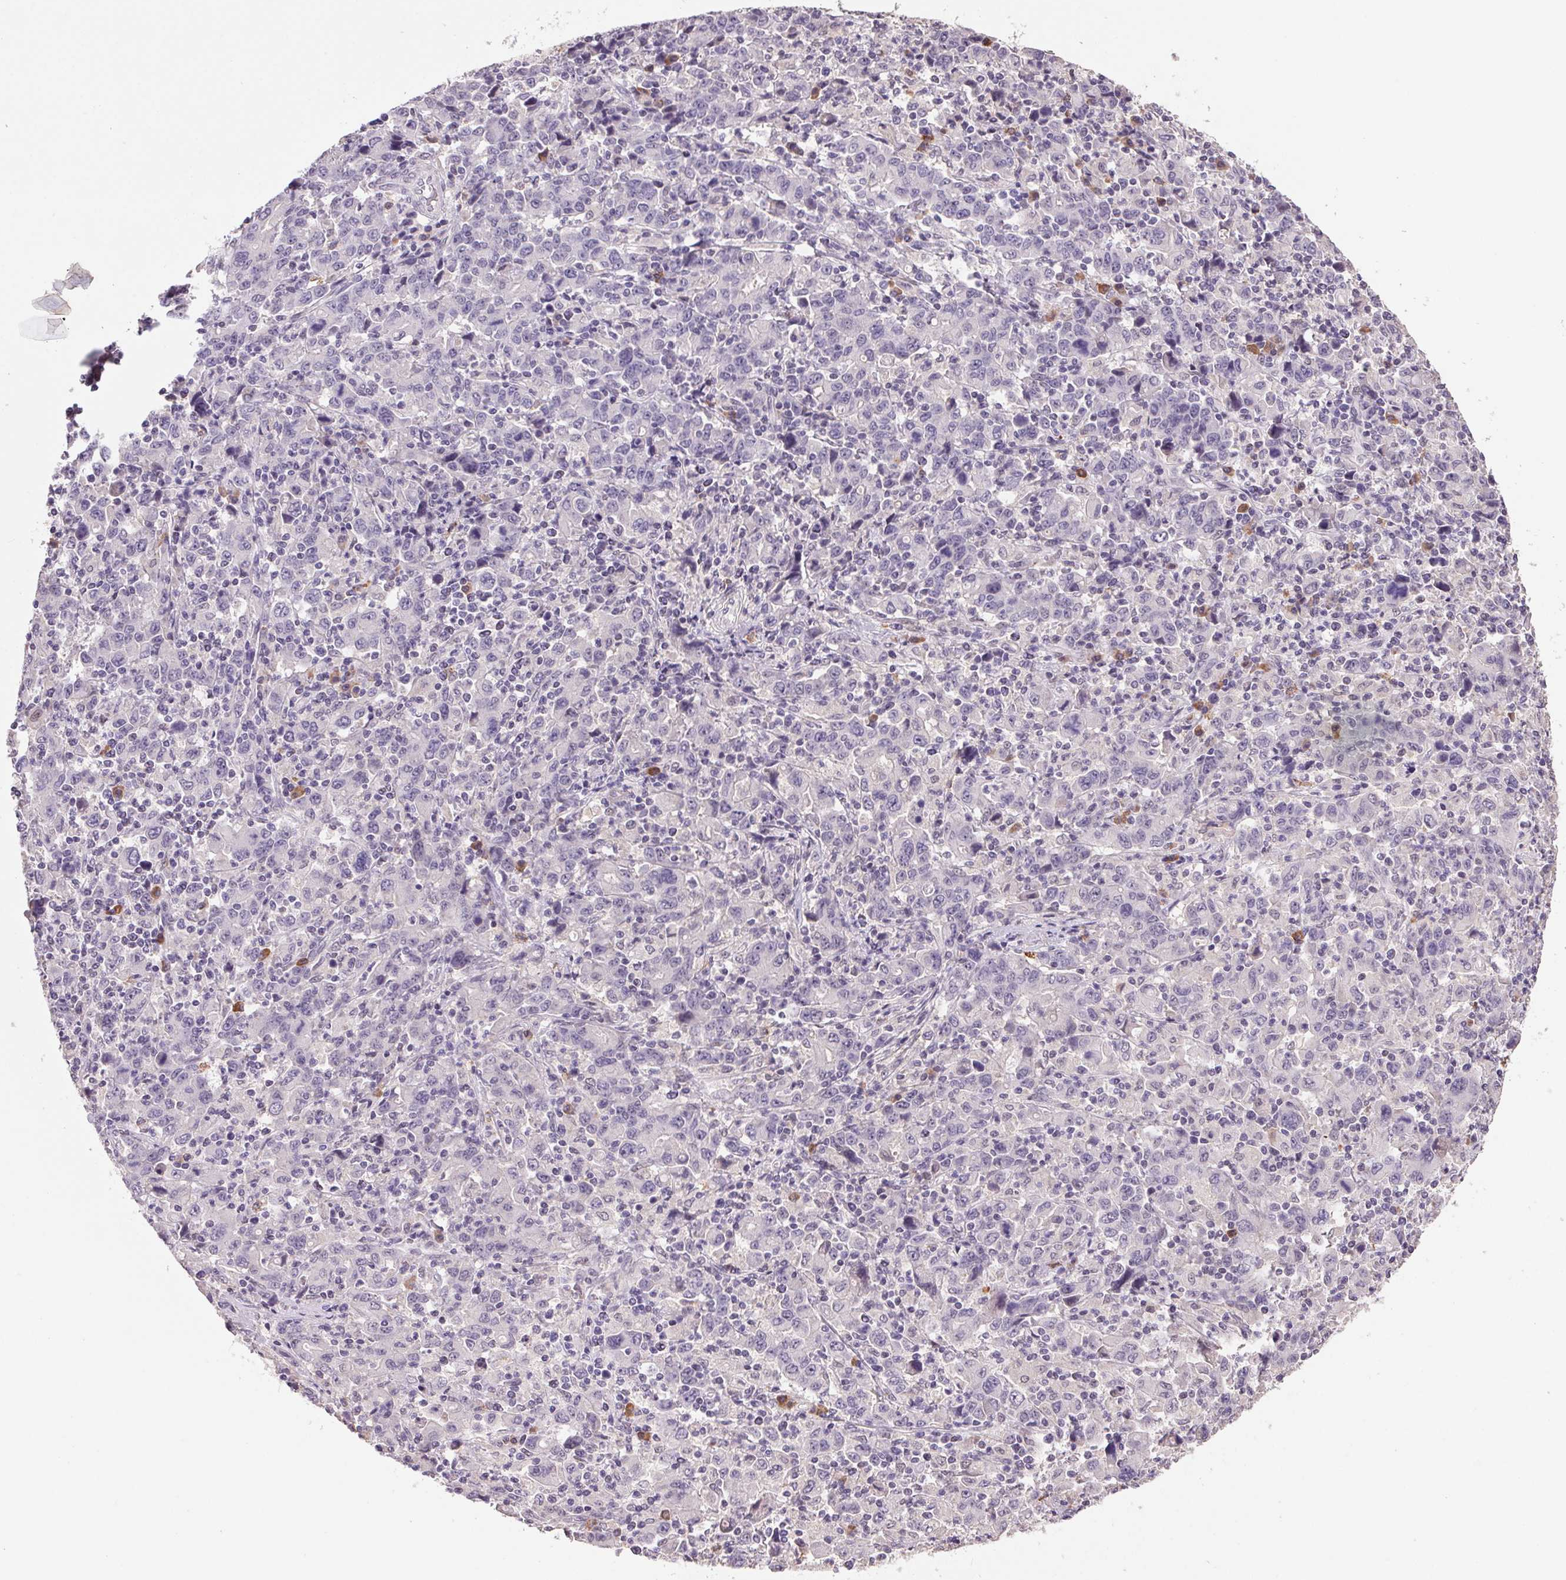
{"staining": {"intensity": "negative", "quantity": "none", "location": "none"}, "tissue": "stomach cancer", "cell_type": "Tumor cells", "image_type": "cancer", "snomed": [{"axis": "morphology", "description": "Adenocarcinoma, NOS"}, {"axis": "topography", "description": "Stomach, upper"}], "caption": "This is an IHC micrograph of adenocarcinoma (stomach). There is no staining in tumor cells.", "gene": "ZBTB4", "patient": {"sex": "male", "age": 69}}